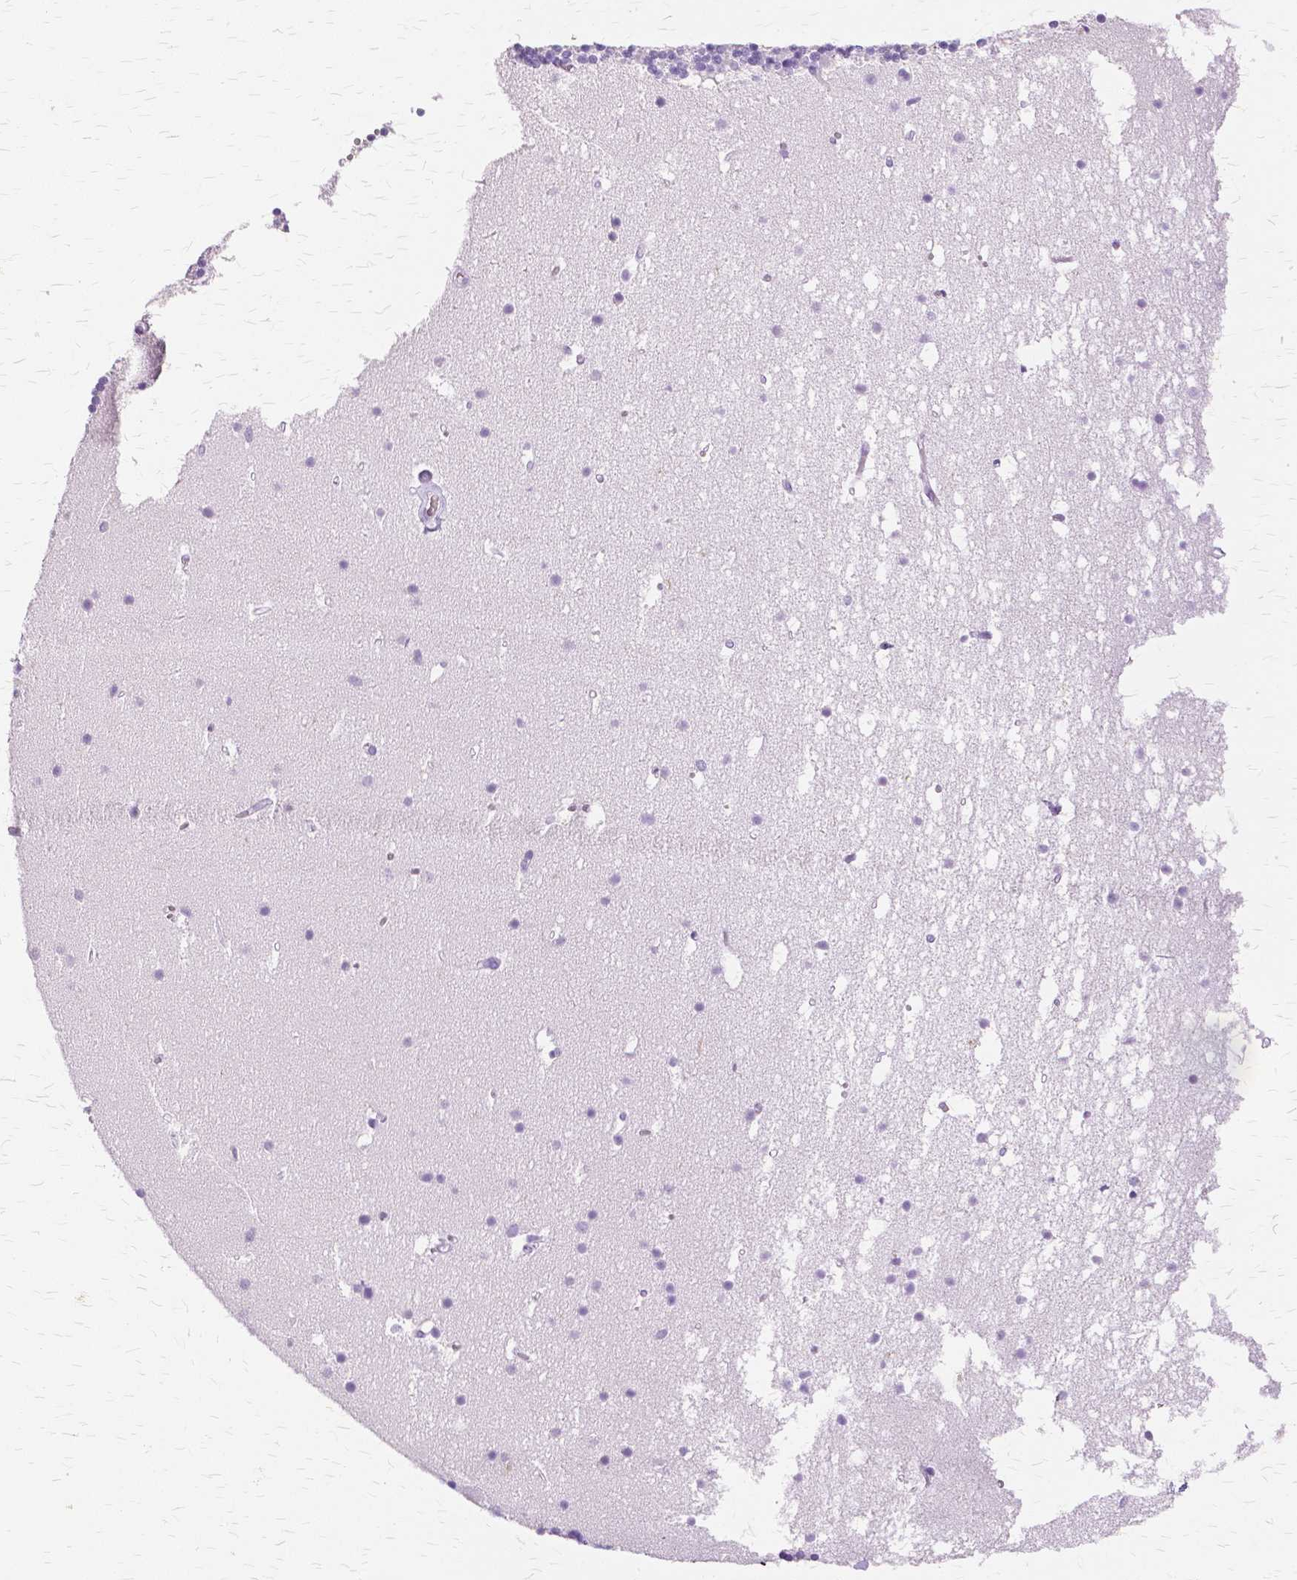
{"staining": {"intensity": "negative", "quantity": "none", "location": "none"}, "tissue": "cerebellum", "cell_type": "Cells in granular layer", "image_type": "normal", "snomed": [{"axis": "morphology", "description": "Normal tissue, NOS"}, {"axis": "topography", "description": "Cerebellum"}], "caption": "Immunohistochemical staining of normal cerebellum demonstrates no significant positivity in cells in granular layer. (IHC, brightfield microscopy, high magnification).", "gene": "TGM1", "patient": {"sex": "male", "age": 70}}